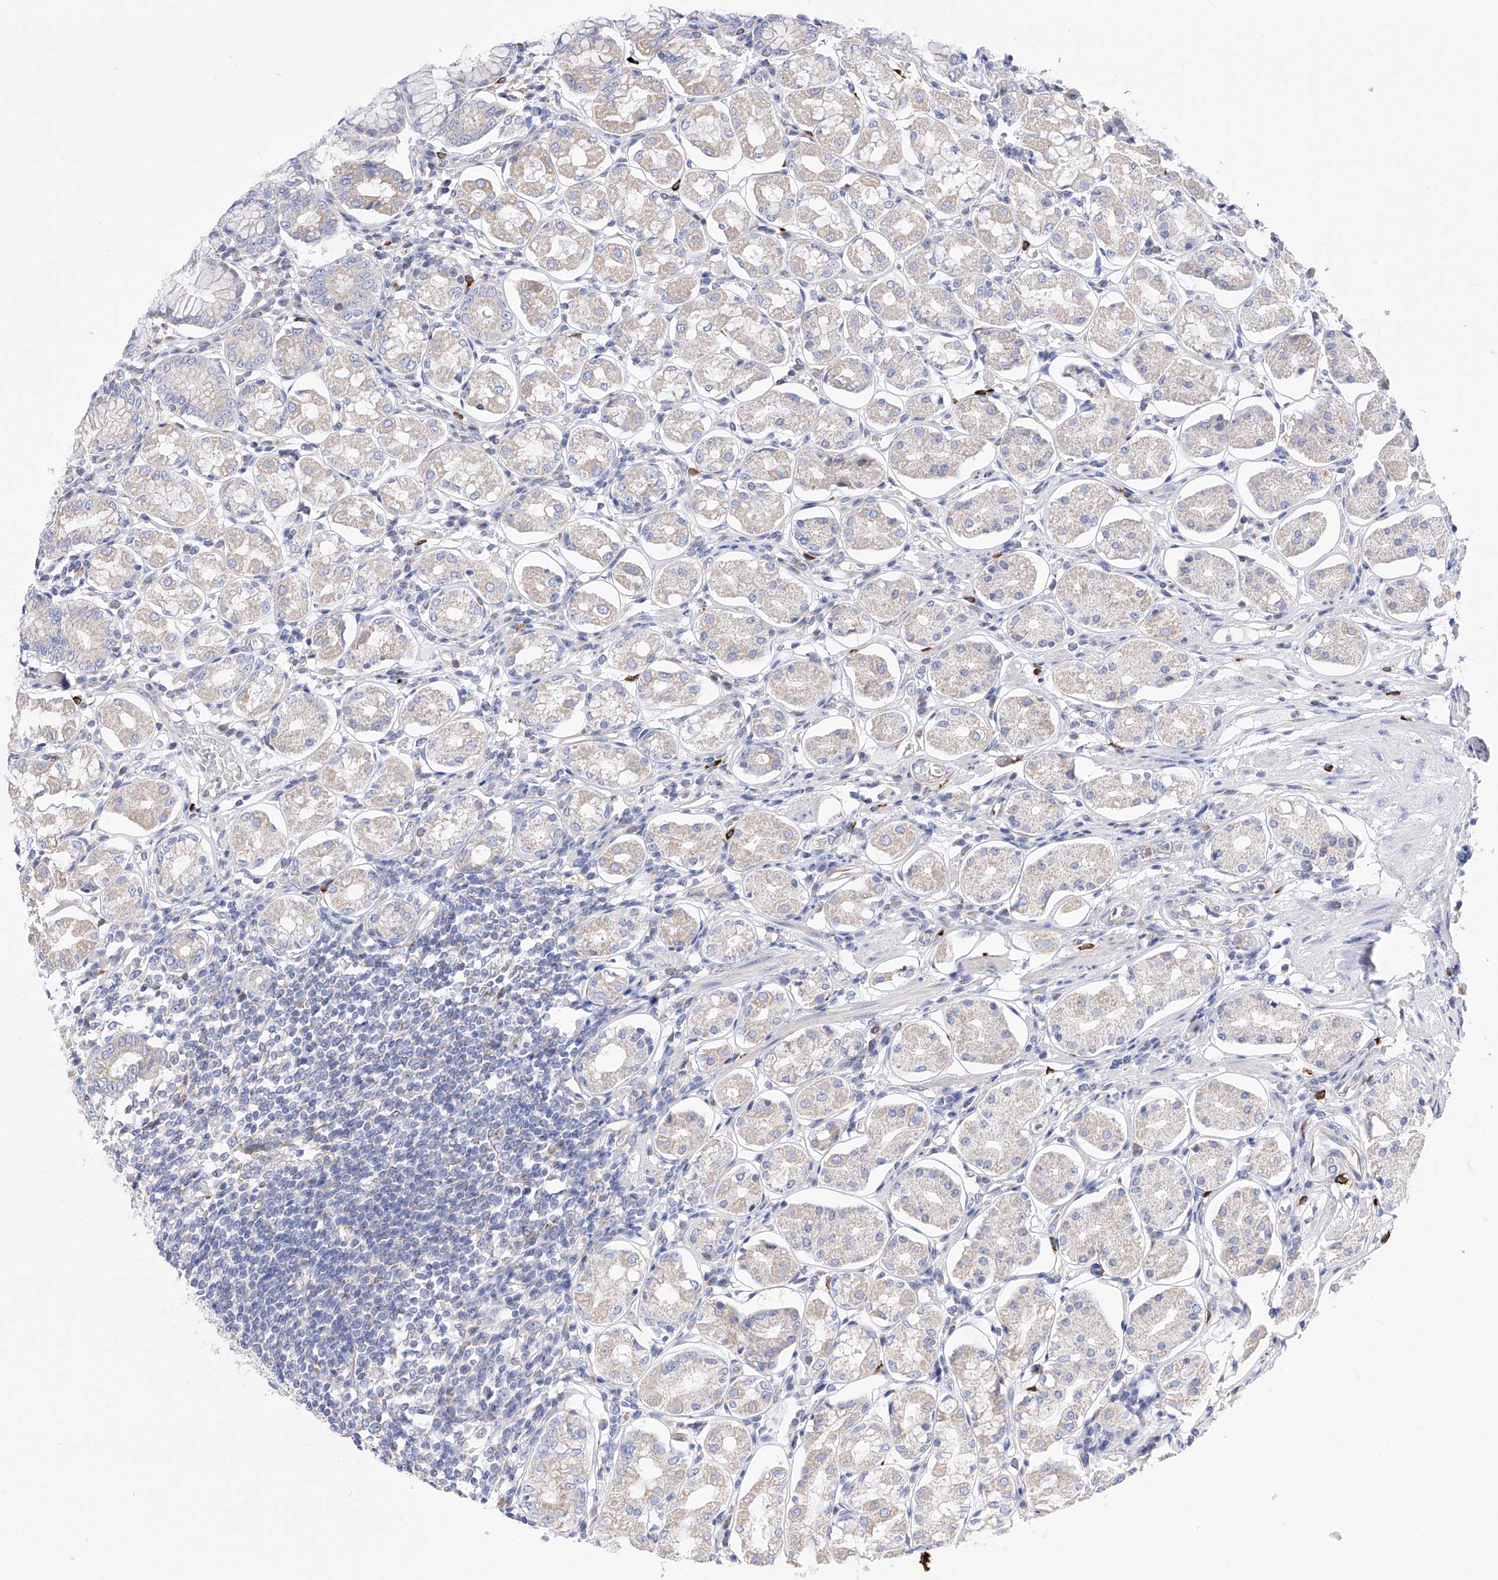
{"staining": {"intensity": "negative", "quantity": "none", "location": "none"}, "tissue": "stomach", "cell_type": "Glandular cells", "image_type": "normal", "snomed": [{"axis": "morphology", "description": "Normal tissue, NOS"}, {"axis": "topography", "description": "Stomach, lower"}], "caption": "Immunohistochemical staining of normal human stomach shows no significant positivity in glandular cells.", "gene": "FLG", "patient": {"sex": "female", "age": 56}}